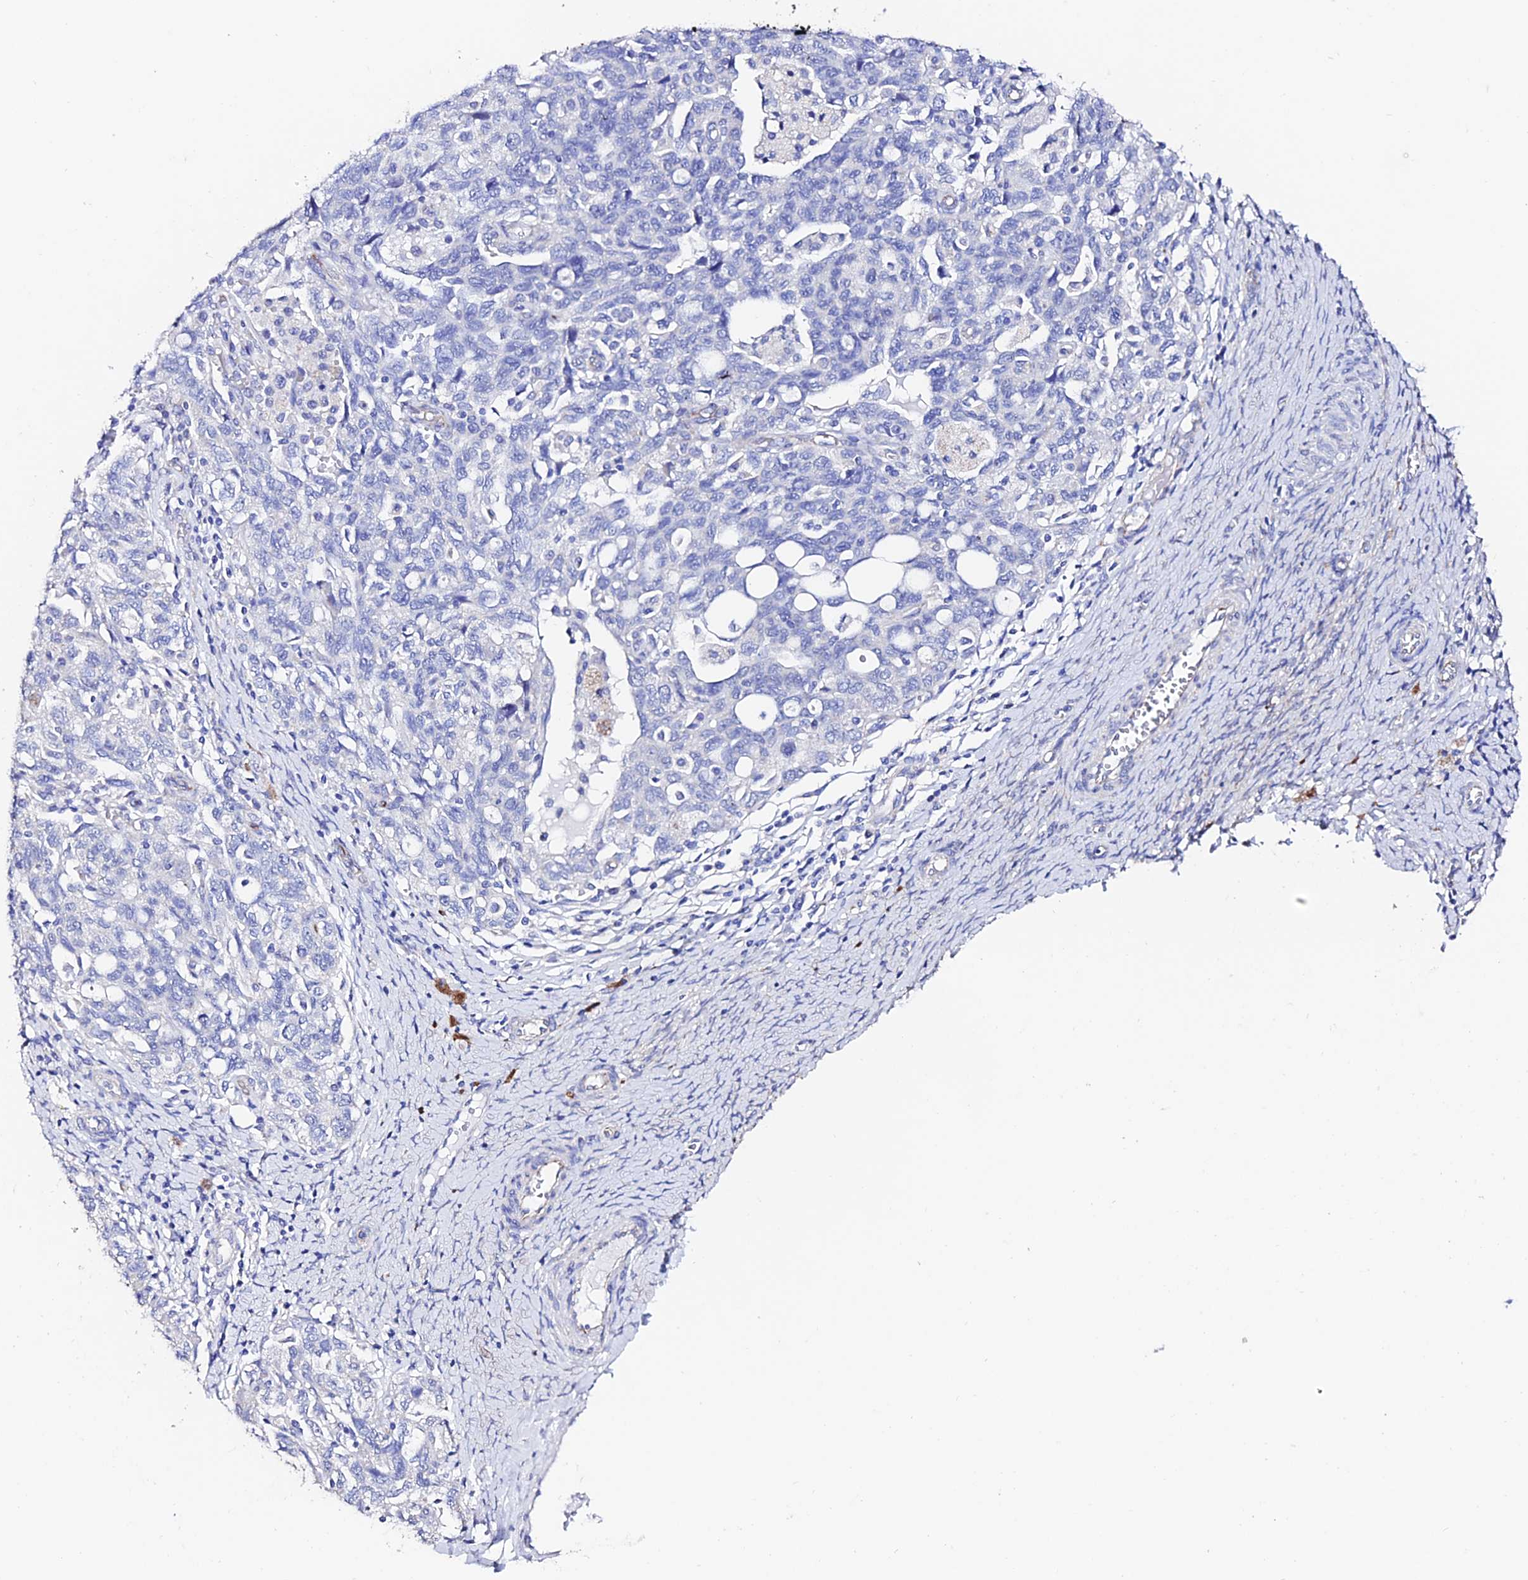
{"staining": {"intensity": "negative", "quantity": "none", "location": "none"}, "tissue": "ovarian cancer", "cell_type": "Tumor cells", "image_type": "cancer", "snomed": [{"axis": "morphology", "description": "Carcinoma, NOS"}, {"axis": "morphology", "description": "Cystadenocarcinoma, serous, NOS"}, {"axis": "topography", "description": "Ovary"}], "caption": "Ovarian cancer was stained to show a protein in brown. There is no significant positivity in tumor cells.", "gene": "ESM1", "patient": {"sex": "female", "age": 69}}